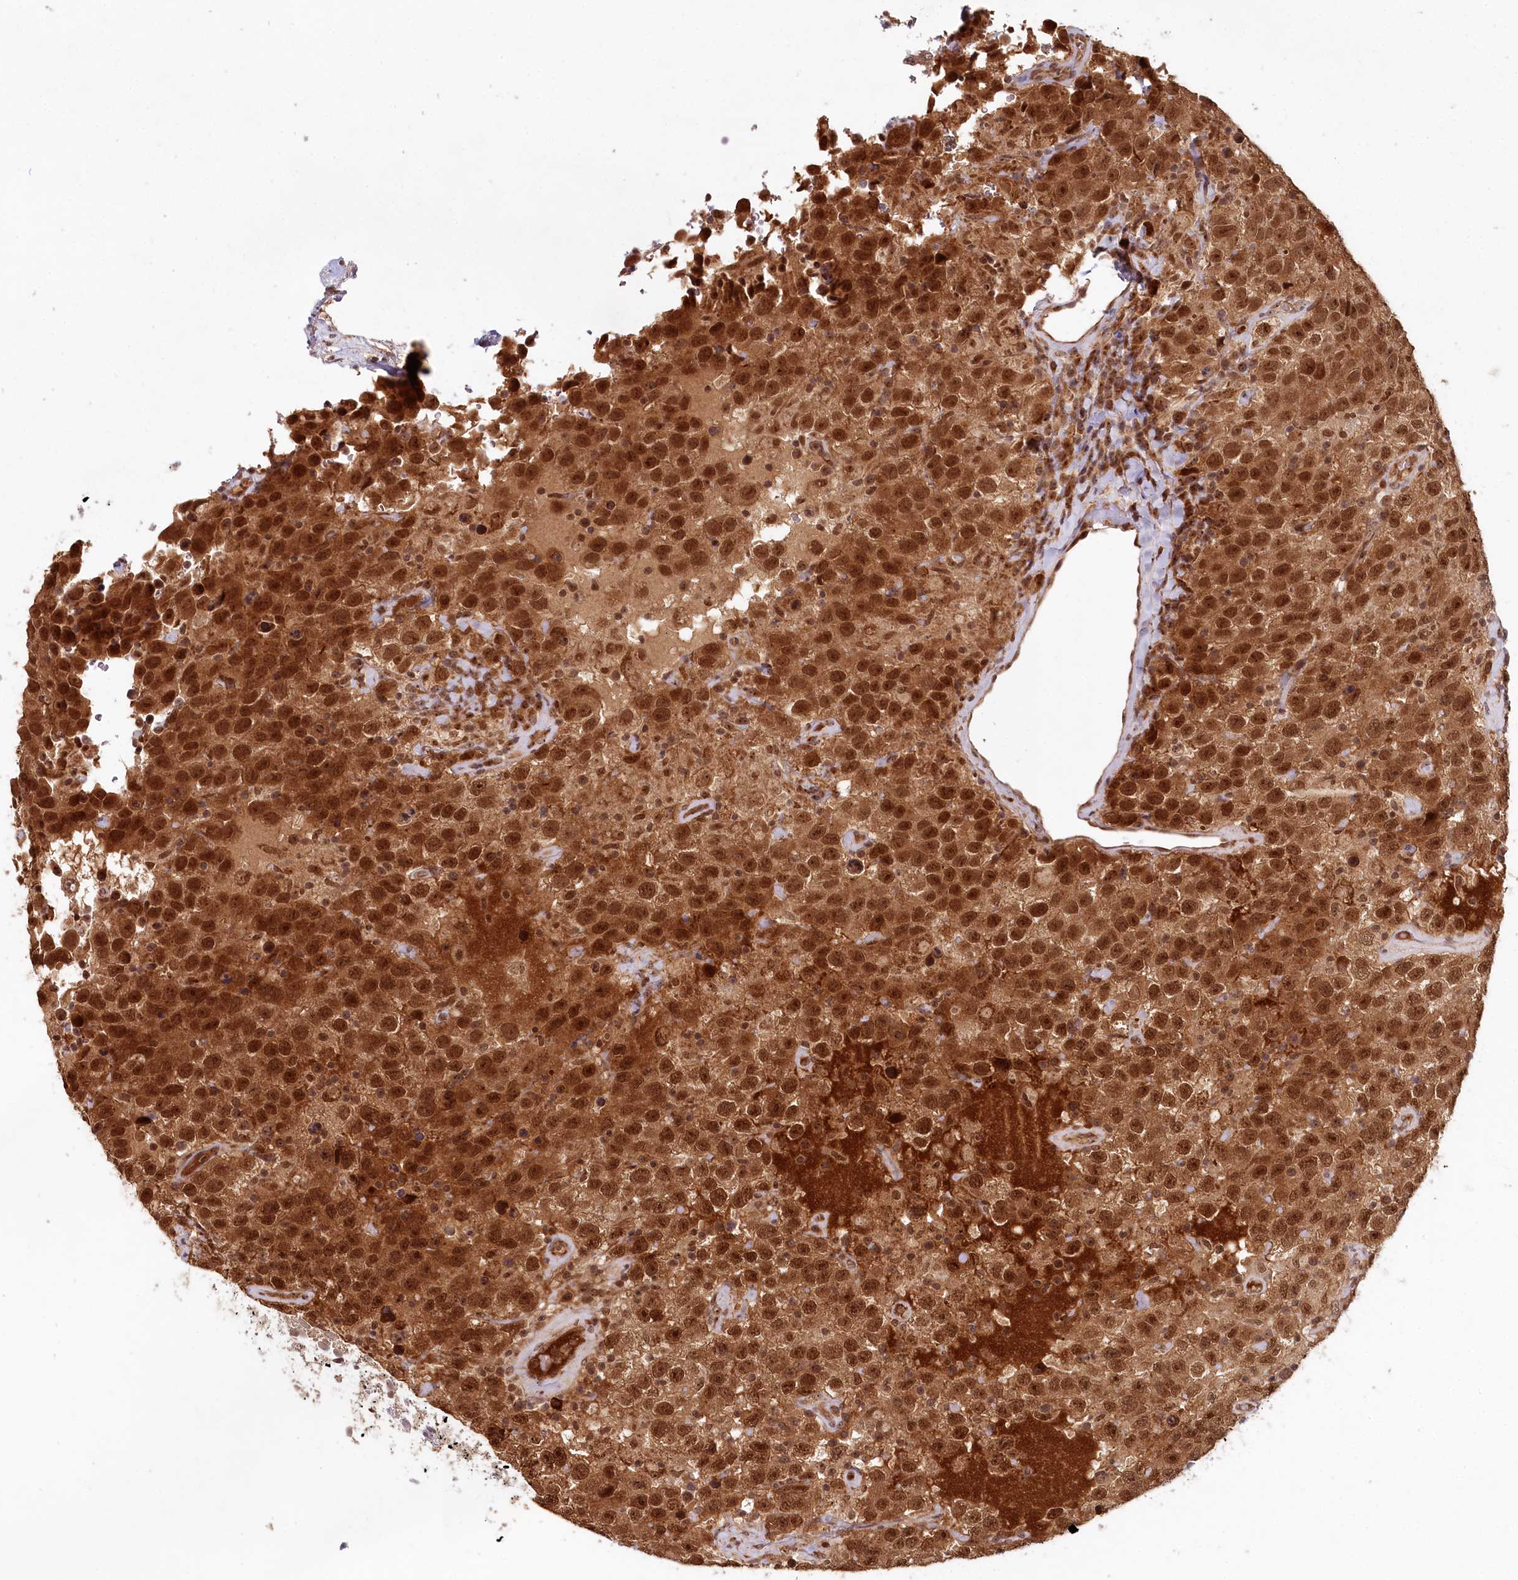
{"staining": {"intensity": "strong", "quantity": ">75%", "location": "cytoplasmic/membranous,nuclear"}, "tissue": "testis cancer", "cell_type": "Tumor cells", "image_type": "cancer", "snomed": [{"axis": "morphology", "description": "Seminoma, NOS"}, {"axis": "topography", "description": "Testis"}], "caption": "The immunohistochemical stain shows strong cytoplasmic/membranous and nuclear positivity in tumor cells of testis cancer tissue. (DAB (3,3'-diaminobenzidine) IHC, brown staining for protein, blue staining for nuclei).", "gene": "WAPL", "patient": {"sex": "male", "age": 41}}